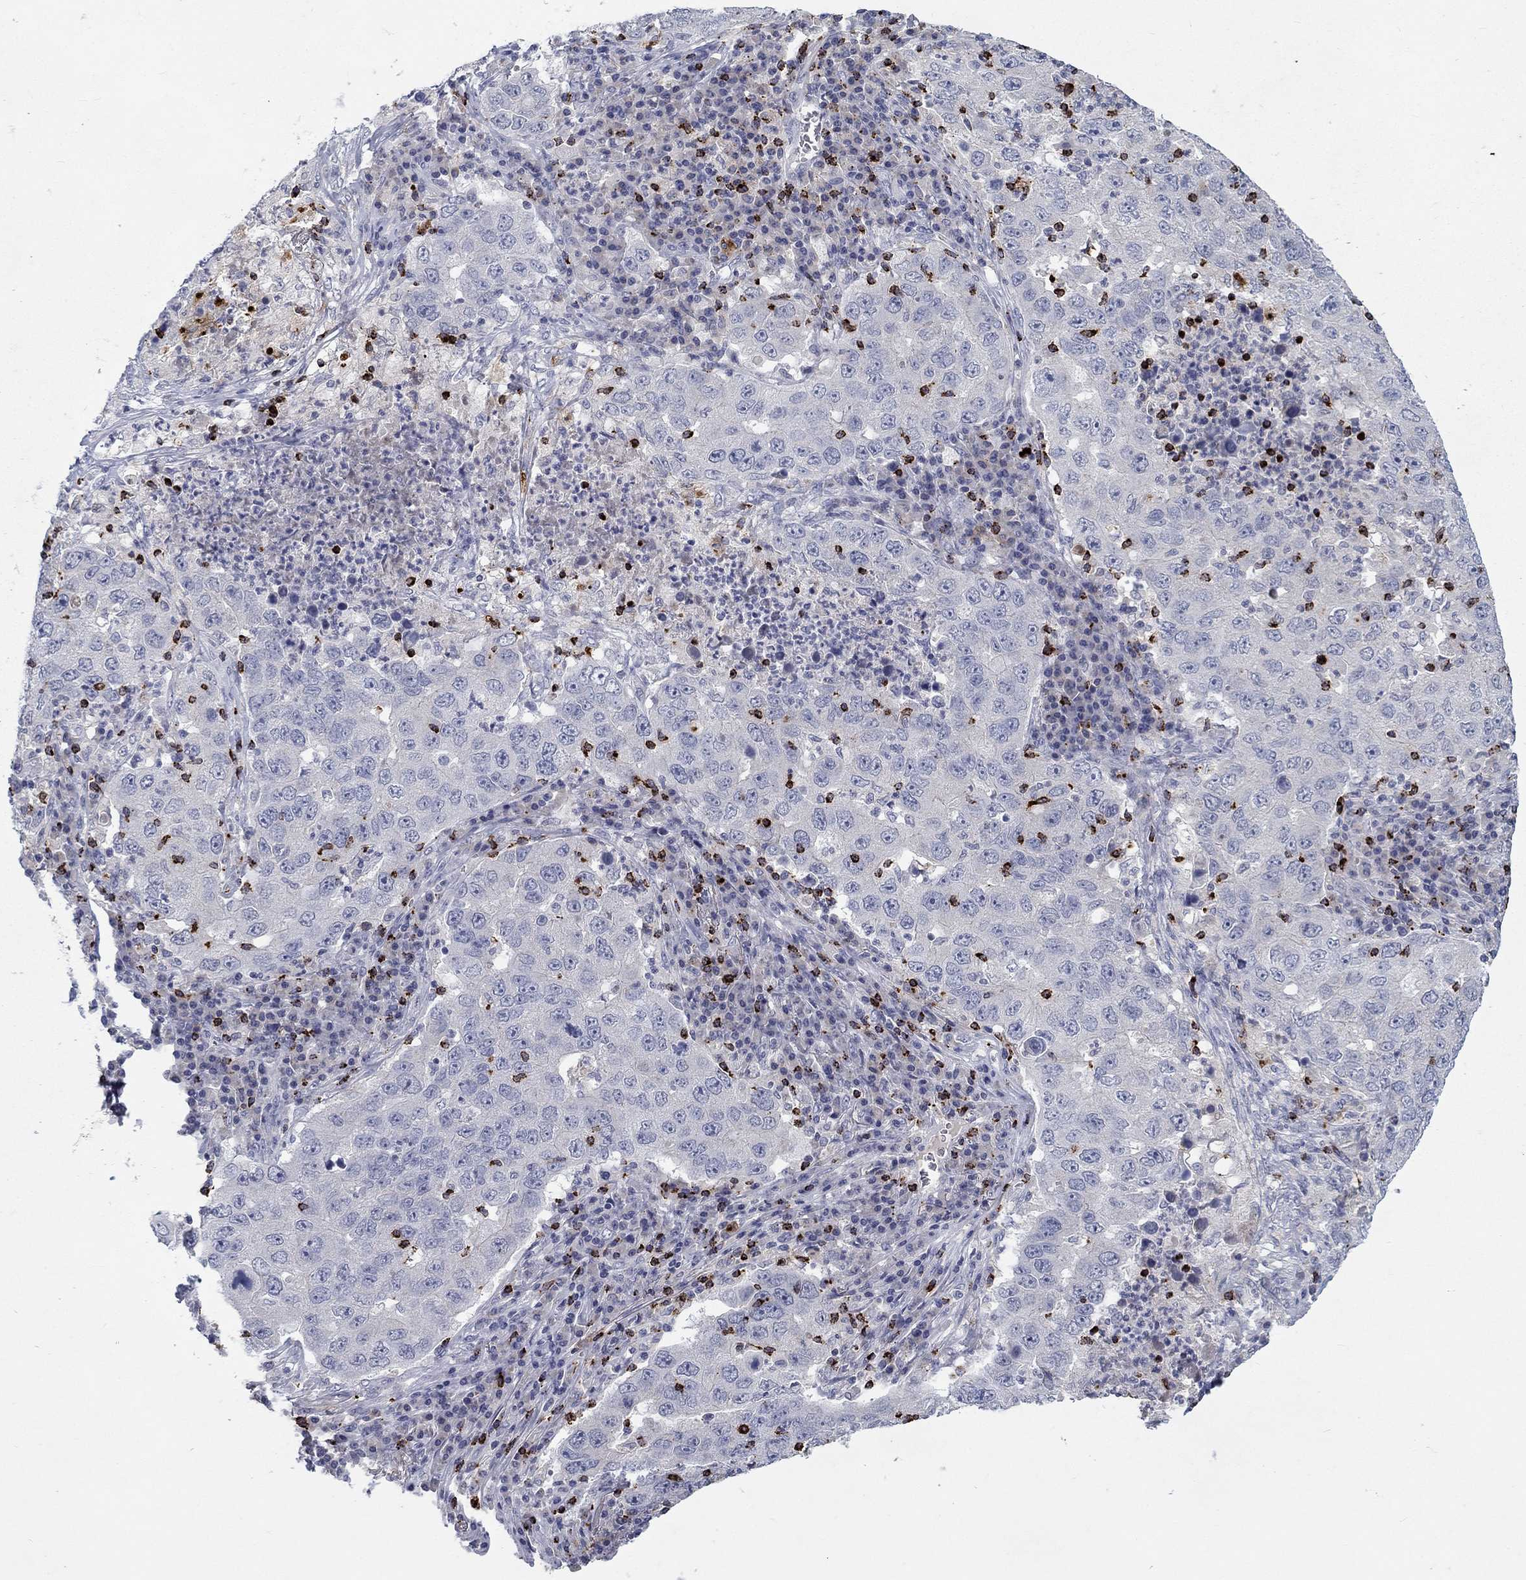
{"staining": {"intensity": "negative", "quantity": "none", "location": "none"}, "tissue": "lung cancer", "cell_type": "Tumor cells", "image_type": "cancer", "snomed": [{"axis": "morphology", "description": "Adenocarcinoma, NOS"}, {"axis": "topography", "description": "Lung"}], "caption": "High power microscopy micrograph of an immunohistochemistry (IHC) histopathology image of lung cancer, revealing no significant positivity in tumor cells. The staining was performed using DAB to visualize the protein expression in brown, while the nuclei were stained in blue with hematoxylin (Magnification: 20x).", "gene": "GZMA", "patient": {"sex": "male", "age": 73}}